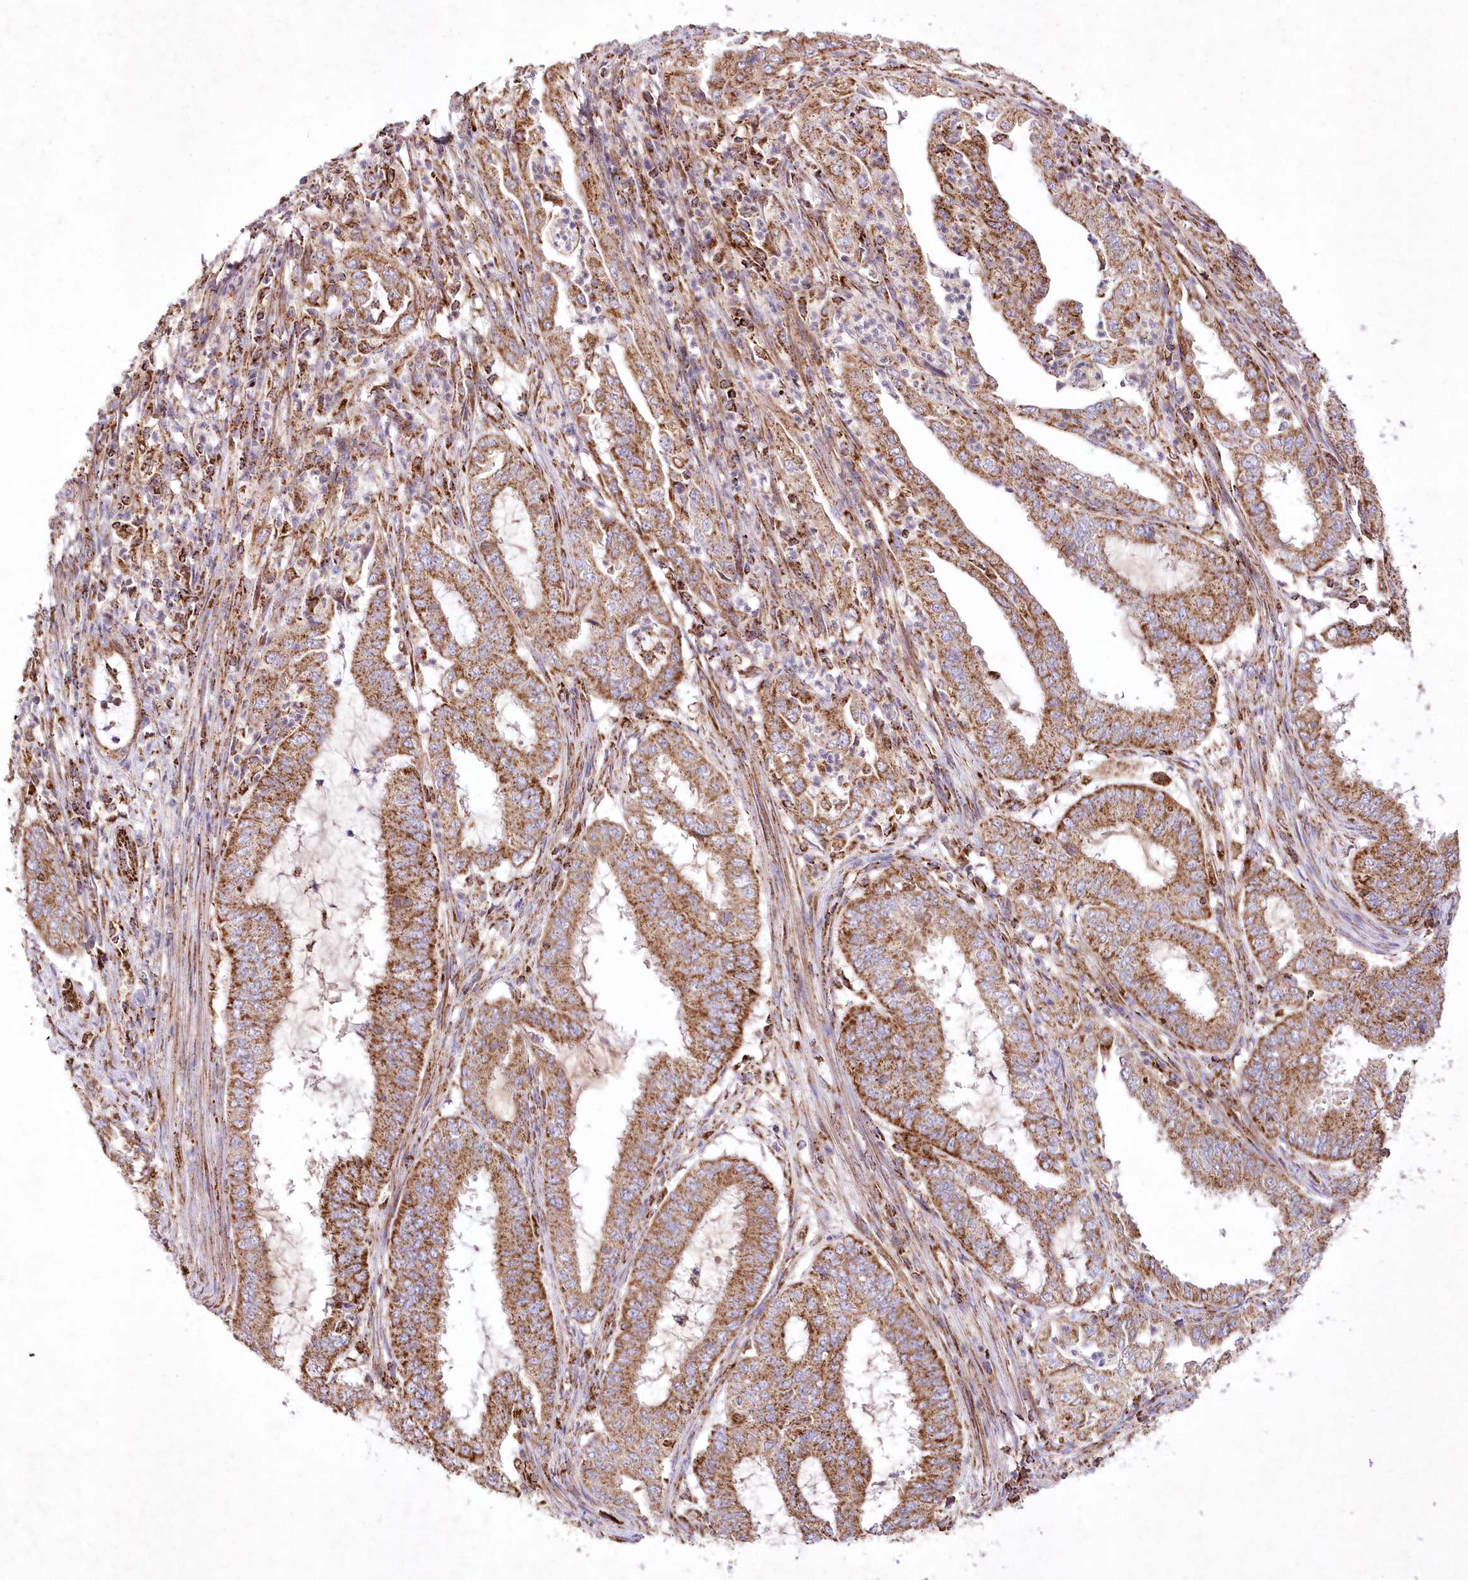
{"staining": {"intensity": "moderate", "quantity": ">75%", "location": "cytoplasmic/membranous"}, "tissue": "endometrial cancer", "cell_type": "Tumor cells", "image_type": "cancer", "snomed": [{"axis": "morphology", "description": "Adenocarcinoma, NOS"}, {"axis": "topography", "description": "Endometrium"}], "caption": "A histopathology image showing moderate cytoplasmic/membranous positivity in about >75% of tumor cells in adenocarcinoma (endometrial), as visualized by brown immunohistochemical staining.", "gene": "ASNSD1", "patient": {"sex": "female", "age": 51}}